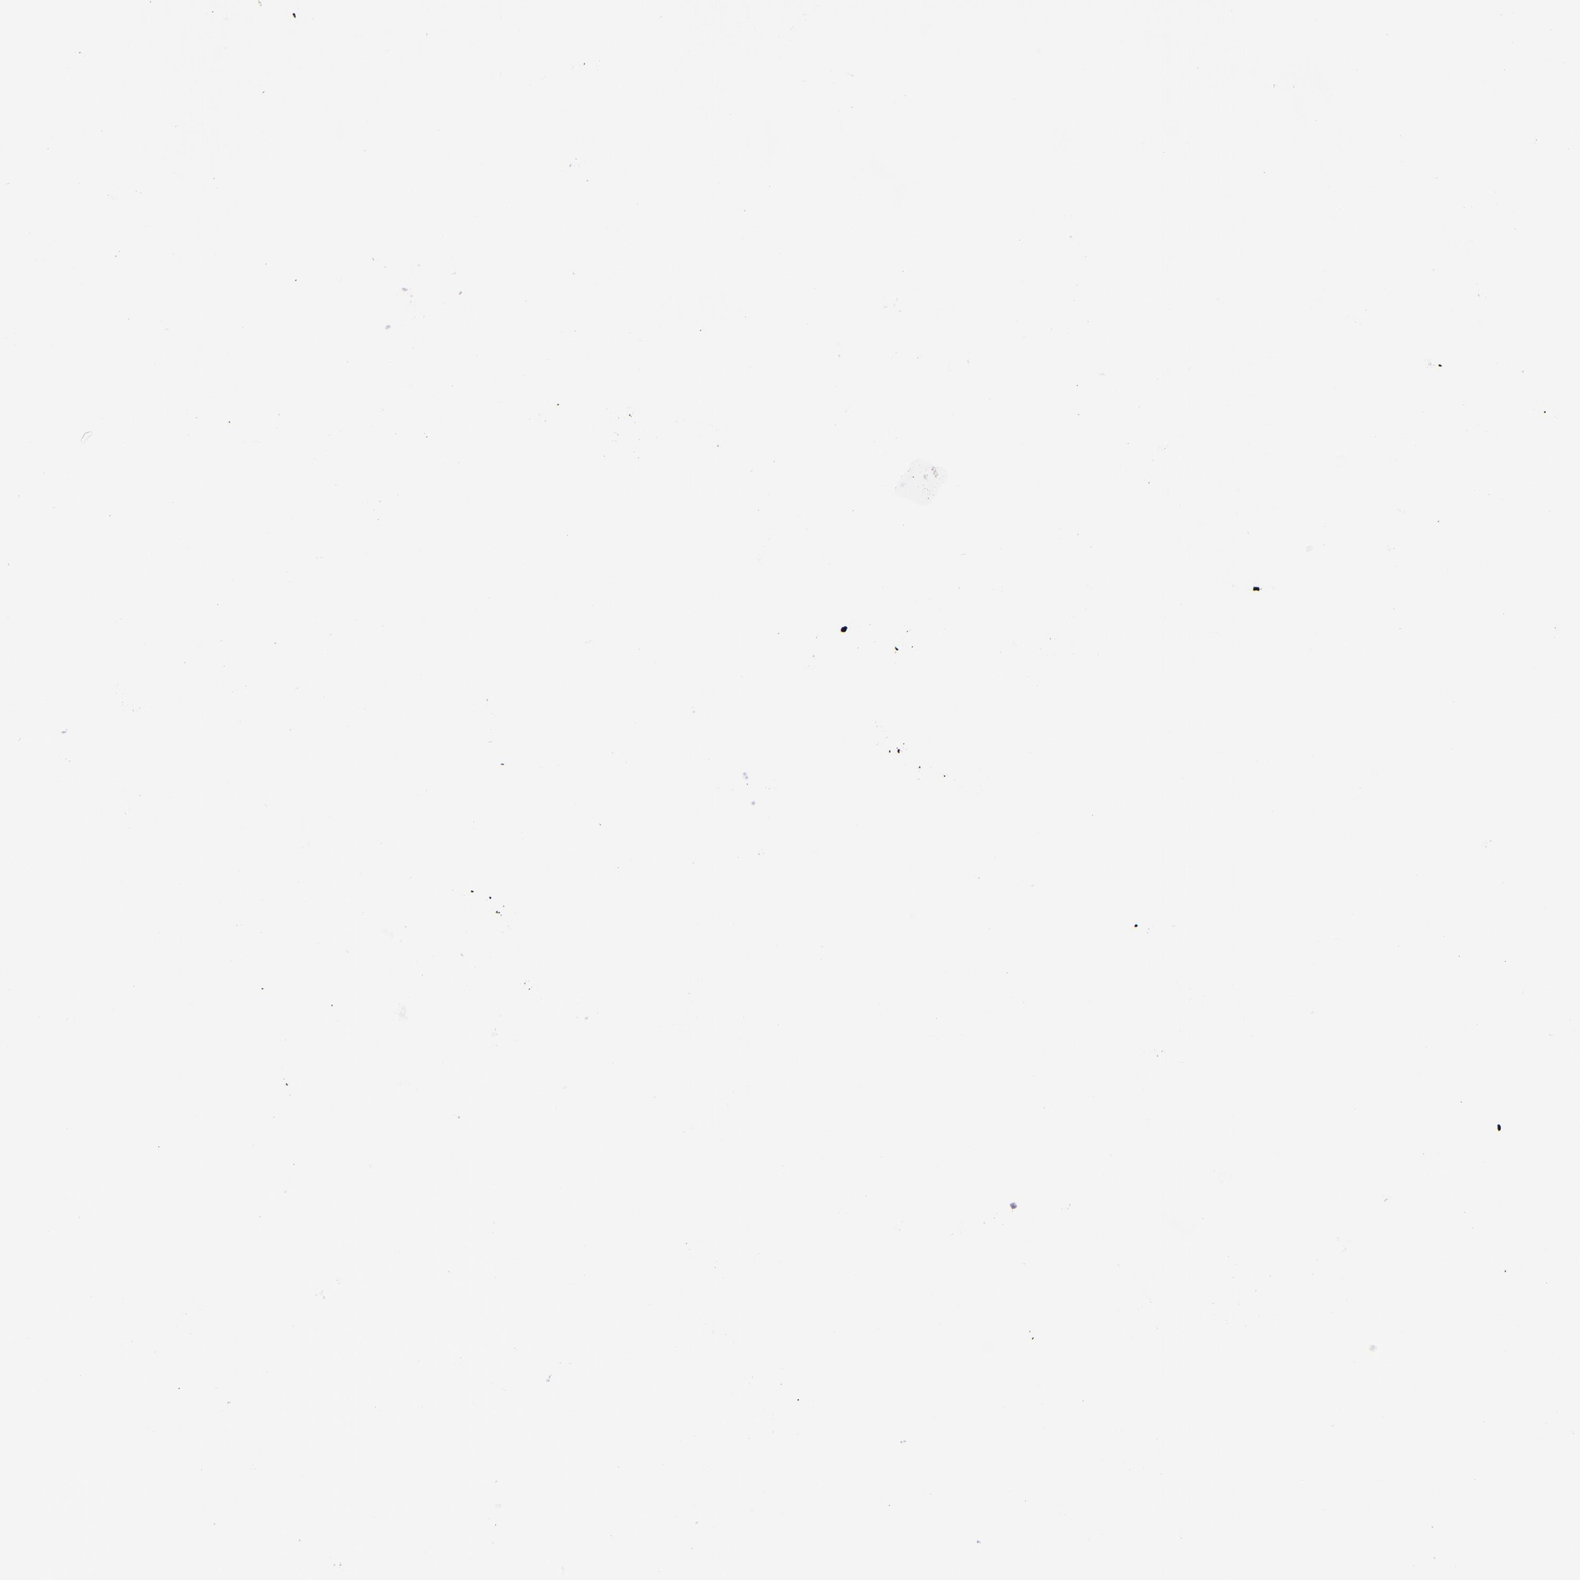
{"staining": {"intensity": "negative", "quantity": "none", "location": "none"}, "tissue": "liver cancer", "cell_type": "Tumor cells", "image_type": "cancer", "snomed": [{"axis": "morphology", "description": "Carcinoma, Hepatocellular, NOS"}, {"axis": "topography", "description": "Liver"}], "caption": "Tumor cells are negative for brown protein staining in liver cancer (hepatocellular carcinoma).", "gene": "MUC6", "patient": {"sex": "female", "age": 66}}